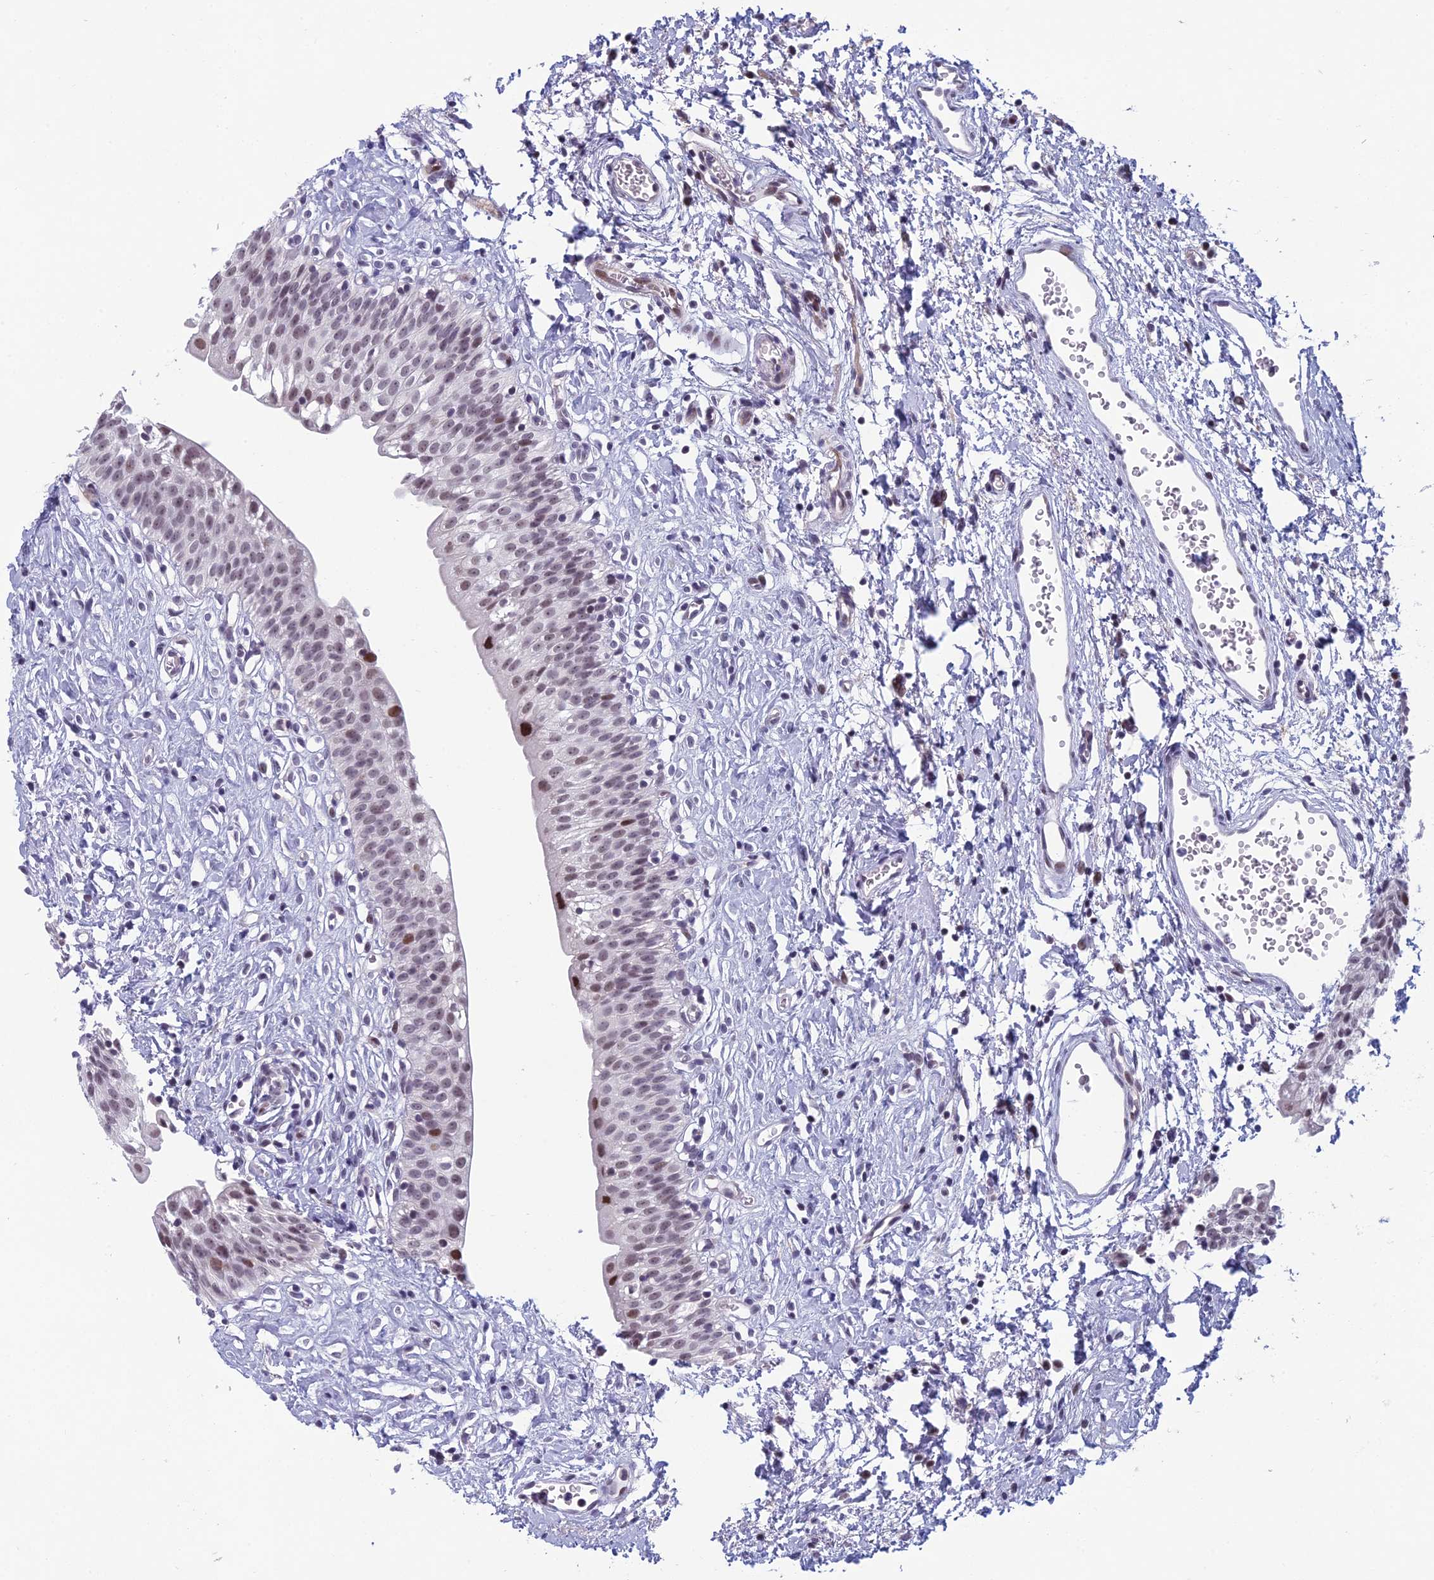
{"staining": {"intensity": "moderate", "quantity": "25%-75%", "location": "nuclear"}, "tissue": "urinary bladder", "cell_type": "Urothelial cells", "image_type": "normal", "snomed": [{"axis": "morphology", "description": "Normal tissue, NOS"}, {"axis": "topography", "description": "Urinary bladder"}], "caption": "Moderate nuclear expression for a protein is identified in about 25%-75% of urothelial cells of benign urinary bladder using immunohistochemistry (IHC).", "gene": "RGS17", "patient": {"sex": "male", "age": 51}}